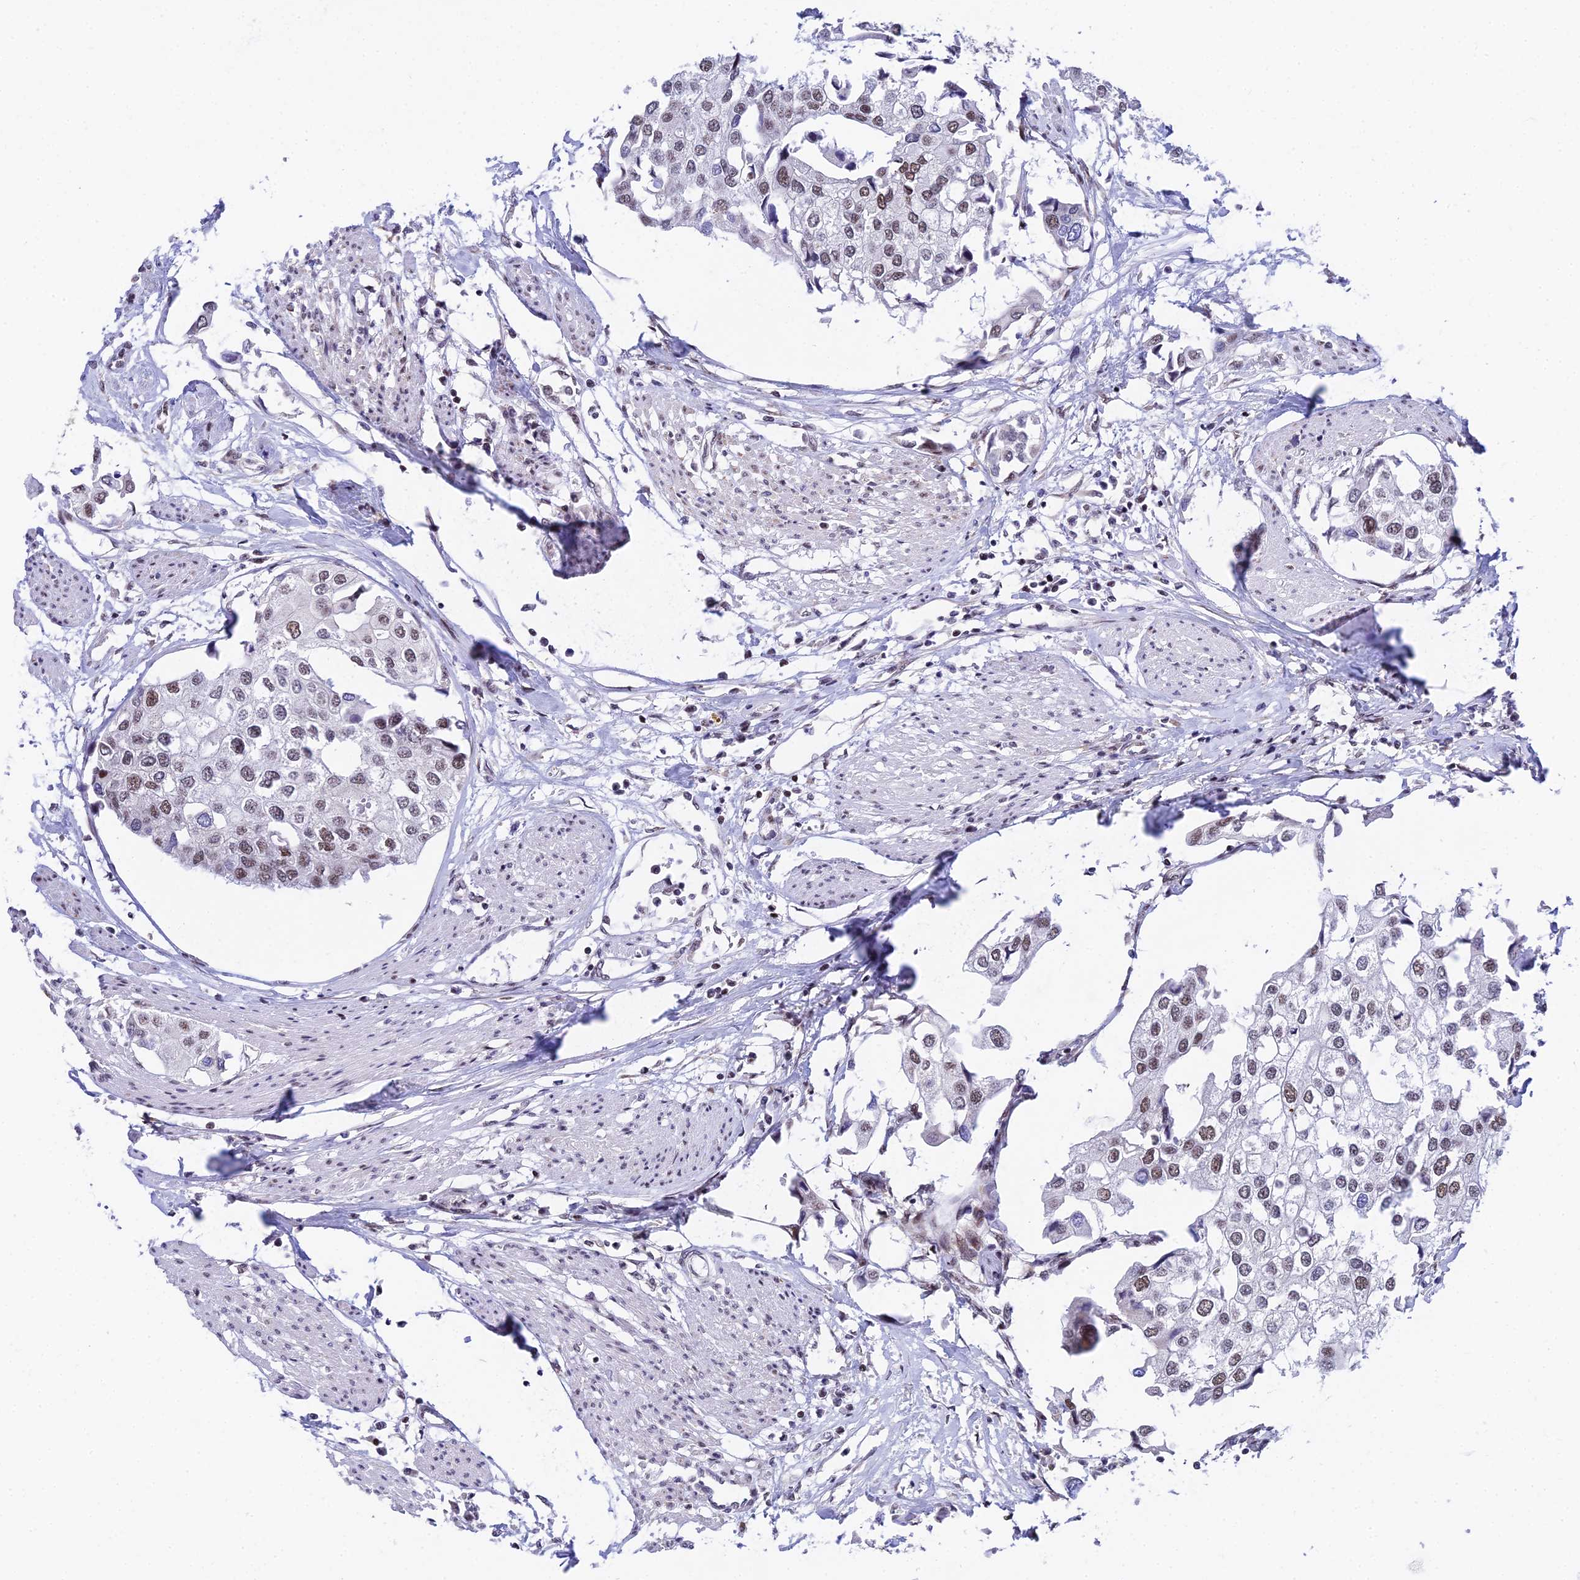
{"staining": {"intensity": "moderate", "quantity": "25%-75%", "location": "nuclear"}, "tissue": "urothelial cancer", "cell_type": "Tumor cells", "image_type": "cancer", "snomed": [{"axis": "morphology", "description": "Urothelial carcinoma, High grade"}, {"axis": "topography", "description": "Urinary bladder"}], "caption": "There is medium levels of moderate nuclear positivity in tumor cells of urothelial cancer, as demonstrated by immunohistochemical staining (brown color).", "gene": "USP22", "patient": {"sex": "male", "age": 64}}